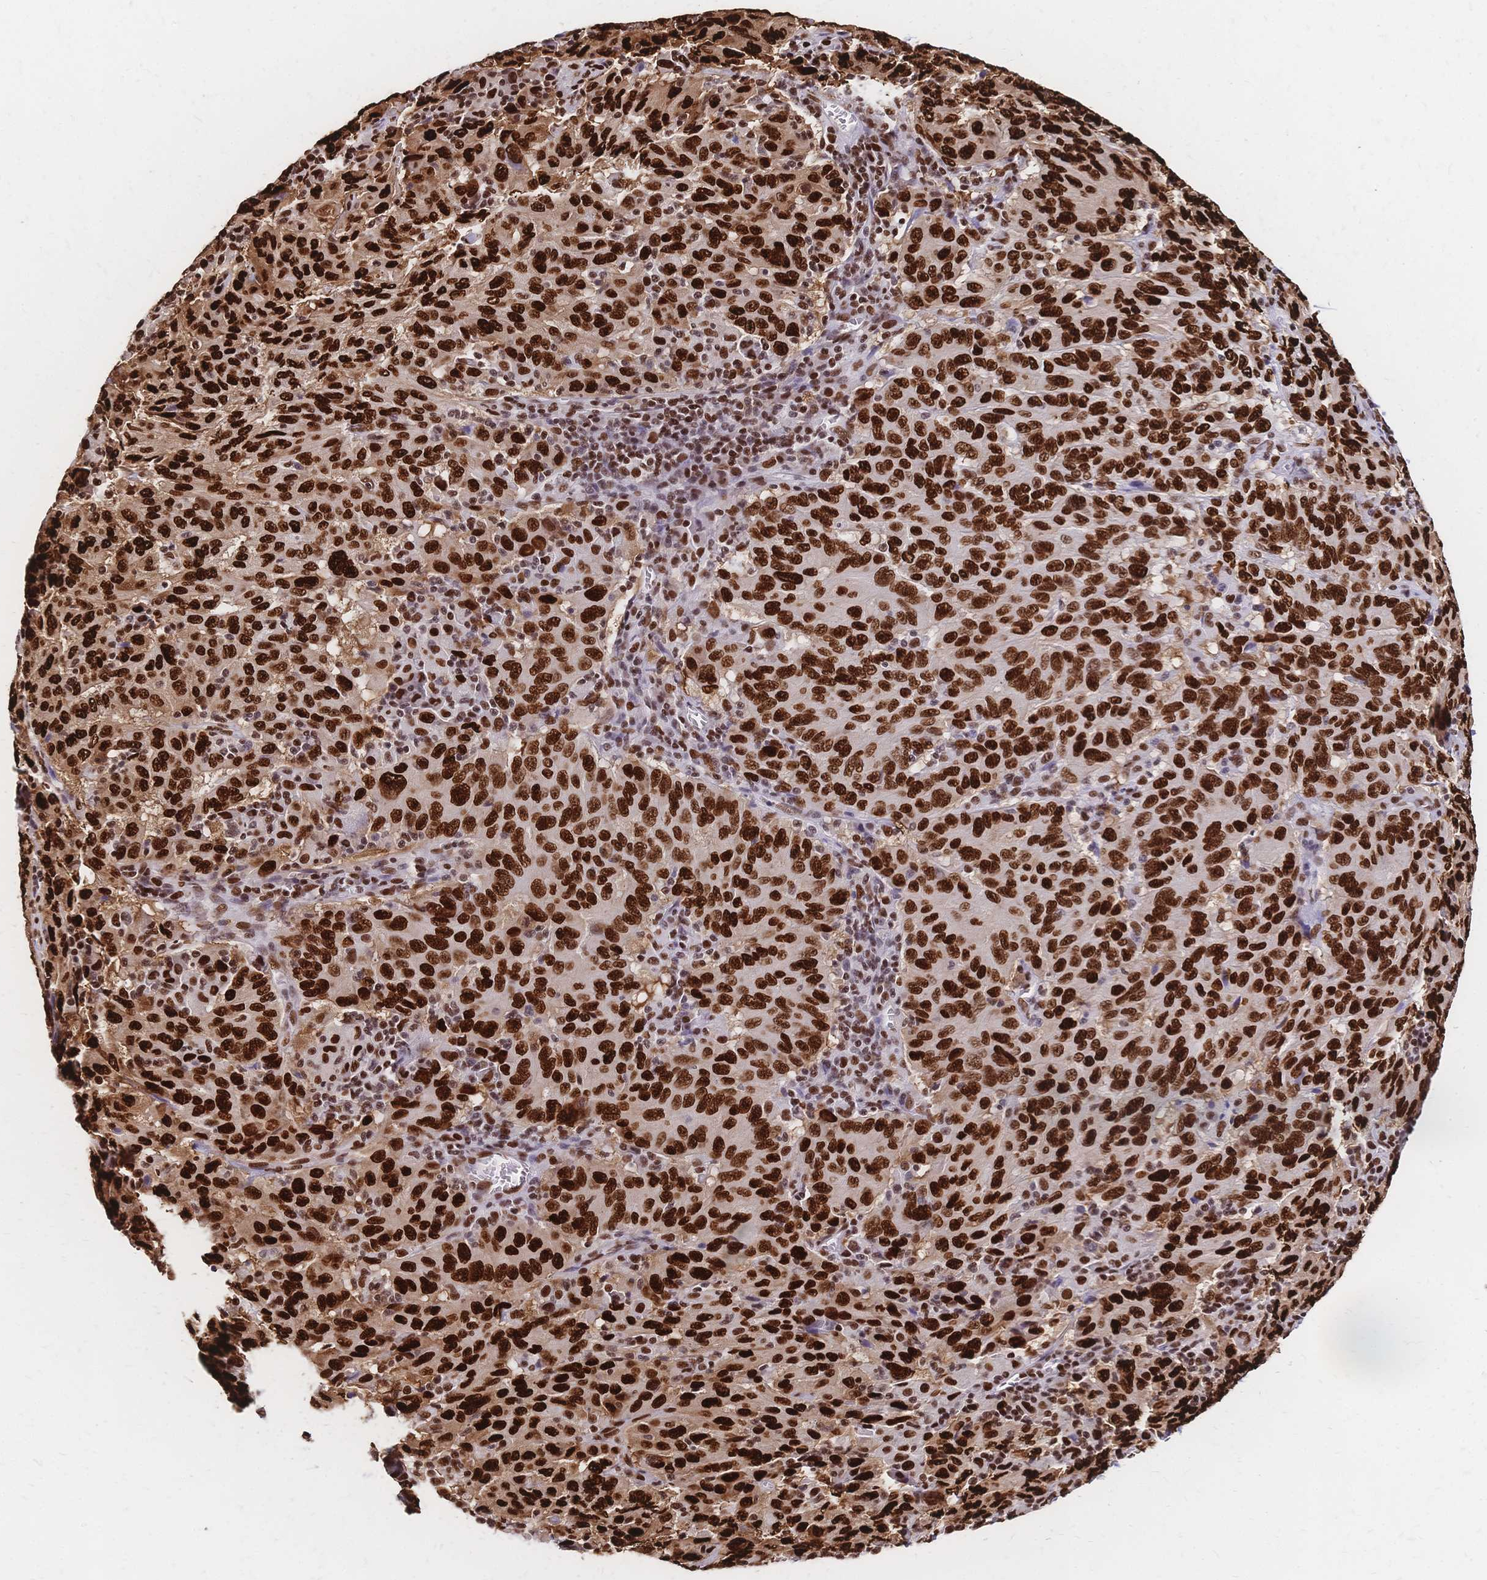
{"staining": {"intensity": "strong", "quantity": ">75%", "location": "nuclear"}, "tissue": "pancreatic cancer", "cell_type": "Tumor cells", "image_type": "cancer", "snomed": [{"axis": "morphology", "description": "Adenocarcinoma, NOS"}, {"axis": "topography", "description": "Pancreas"}], "caption": "Protein expression analysis of pancreatic cancer (adenocarcinoma) reveals strong nuclear expression in about >75% of tumor cells.", "gene": "HDGF", "patient": {"sex": "male", "age": 63}}